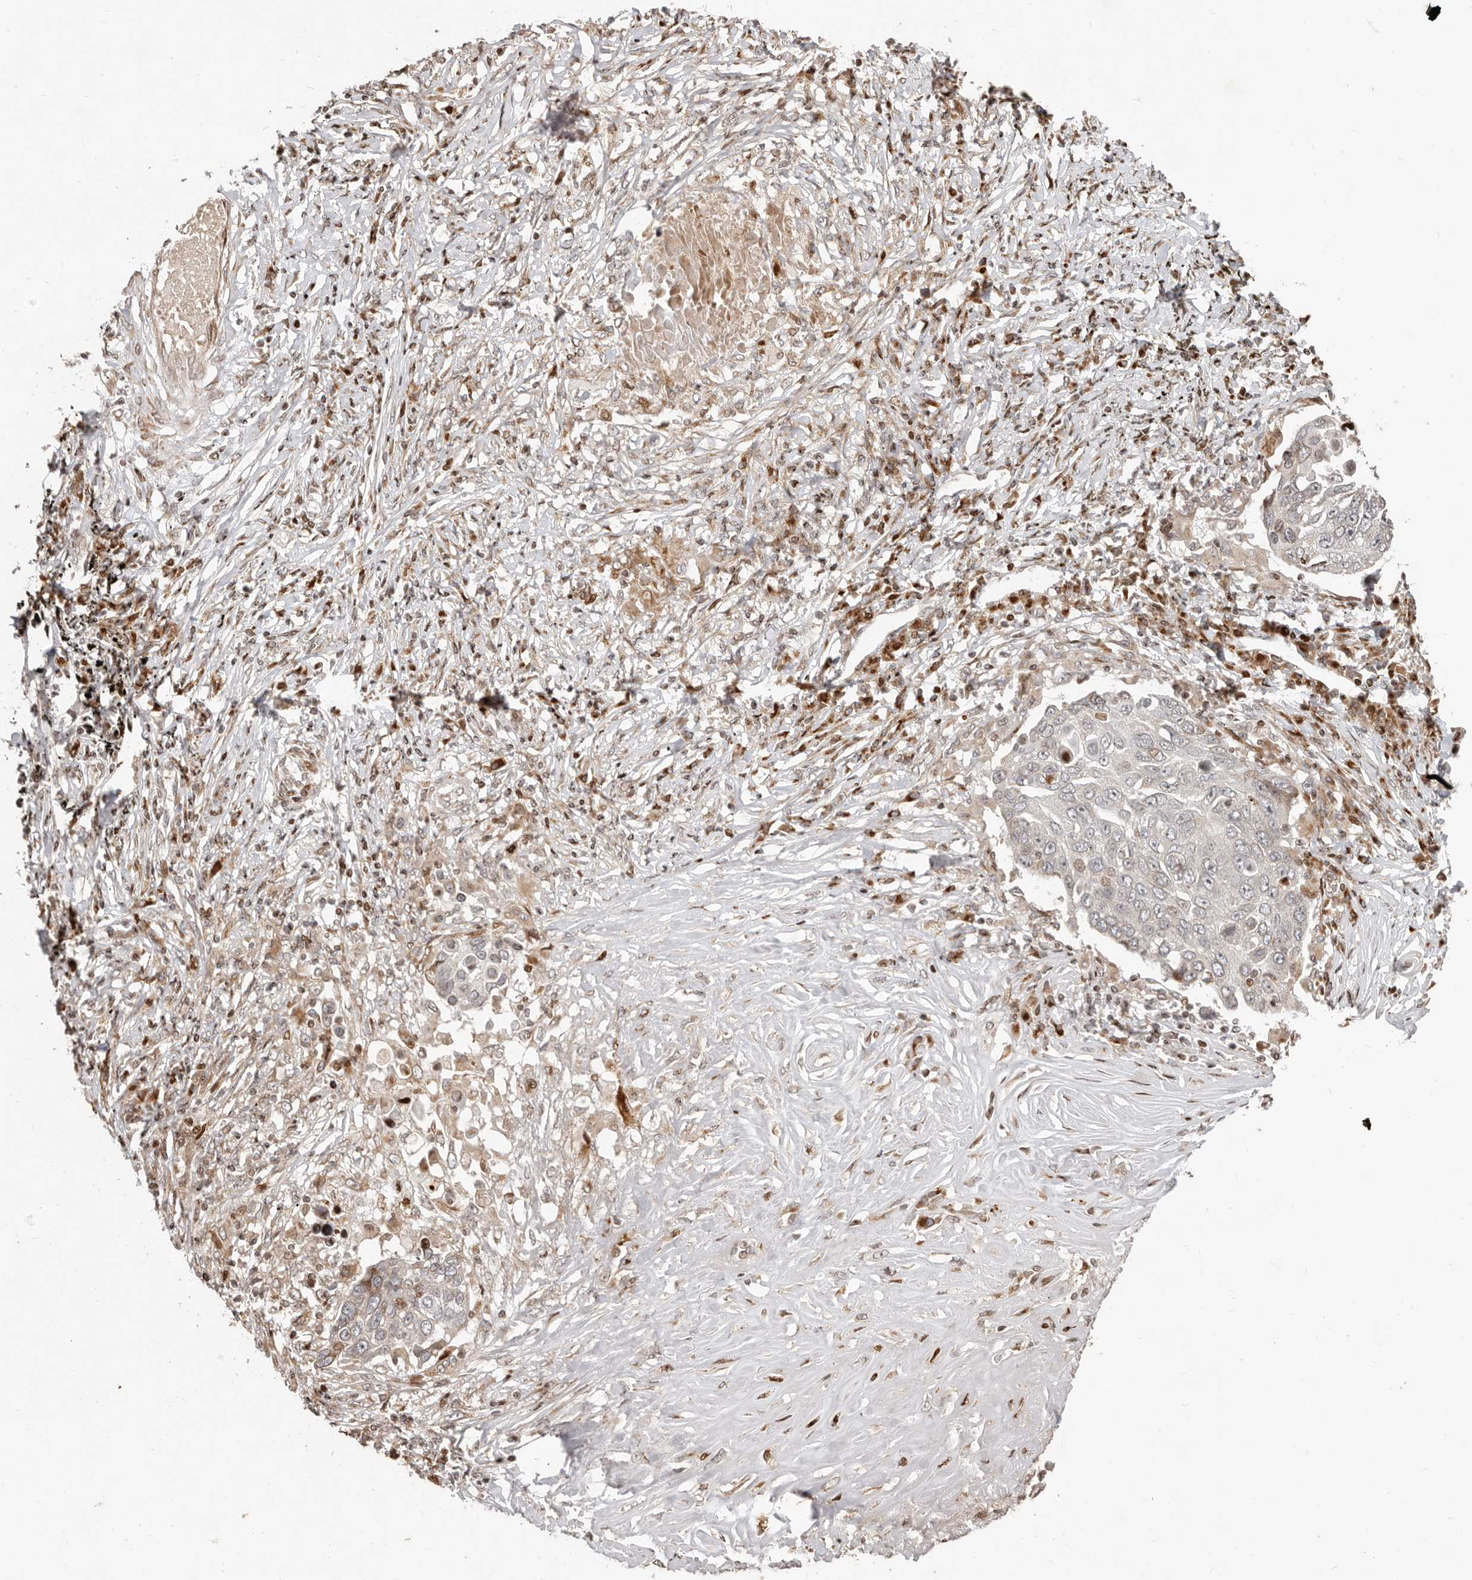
{"staining": {"intensity": "negative", "quantity": "none", "location": "none"}, "tissue": "lung cancer", "cell_type": "Tumor cells", "image_type": "cancer", "snomed": [{"axis": "morphology", "description": "Squamous cell carcinoma, NOS"}, {"axis": "topography", "description": "Lung"}], "caption": "High power microscopy image of an immunohistochemistry histopathology image of lung cancer (squamous cell carcinoma), revealing no significant staining in tumor cells.", "gene": "TRIM4", "patient": {"sex": "male", "age": 66}}